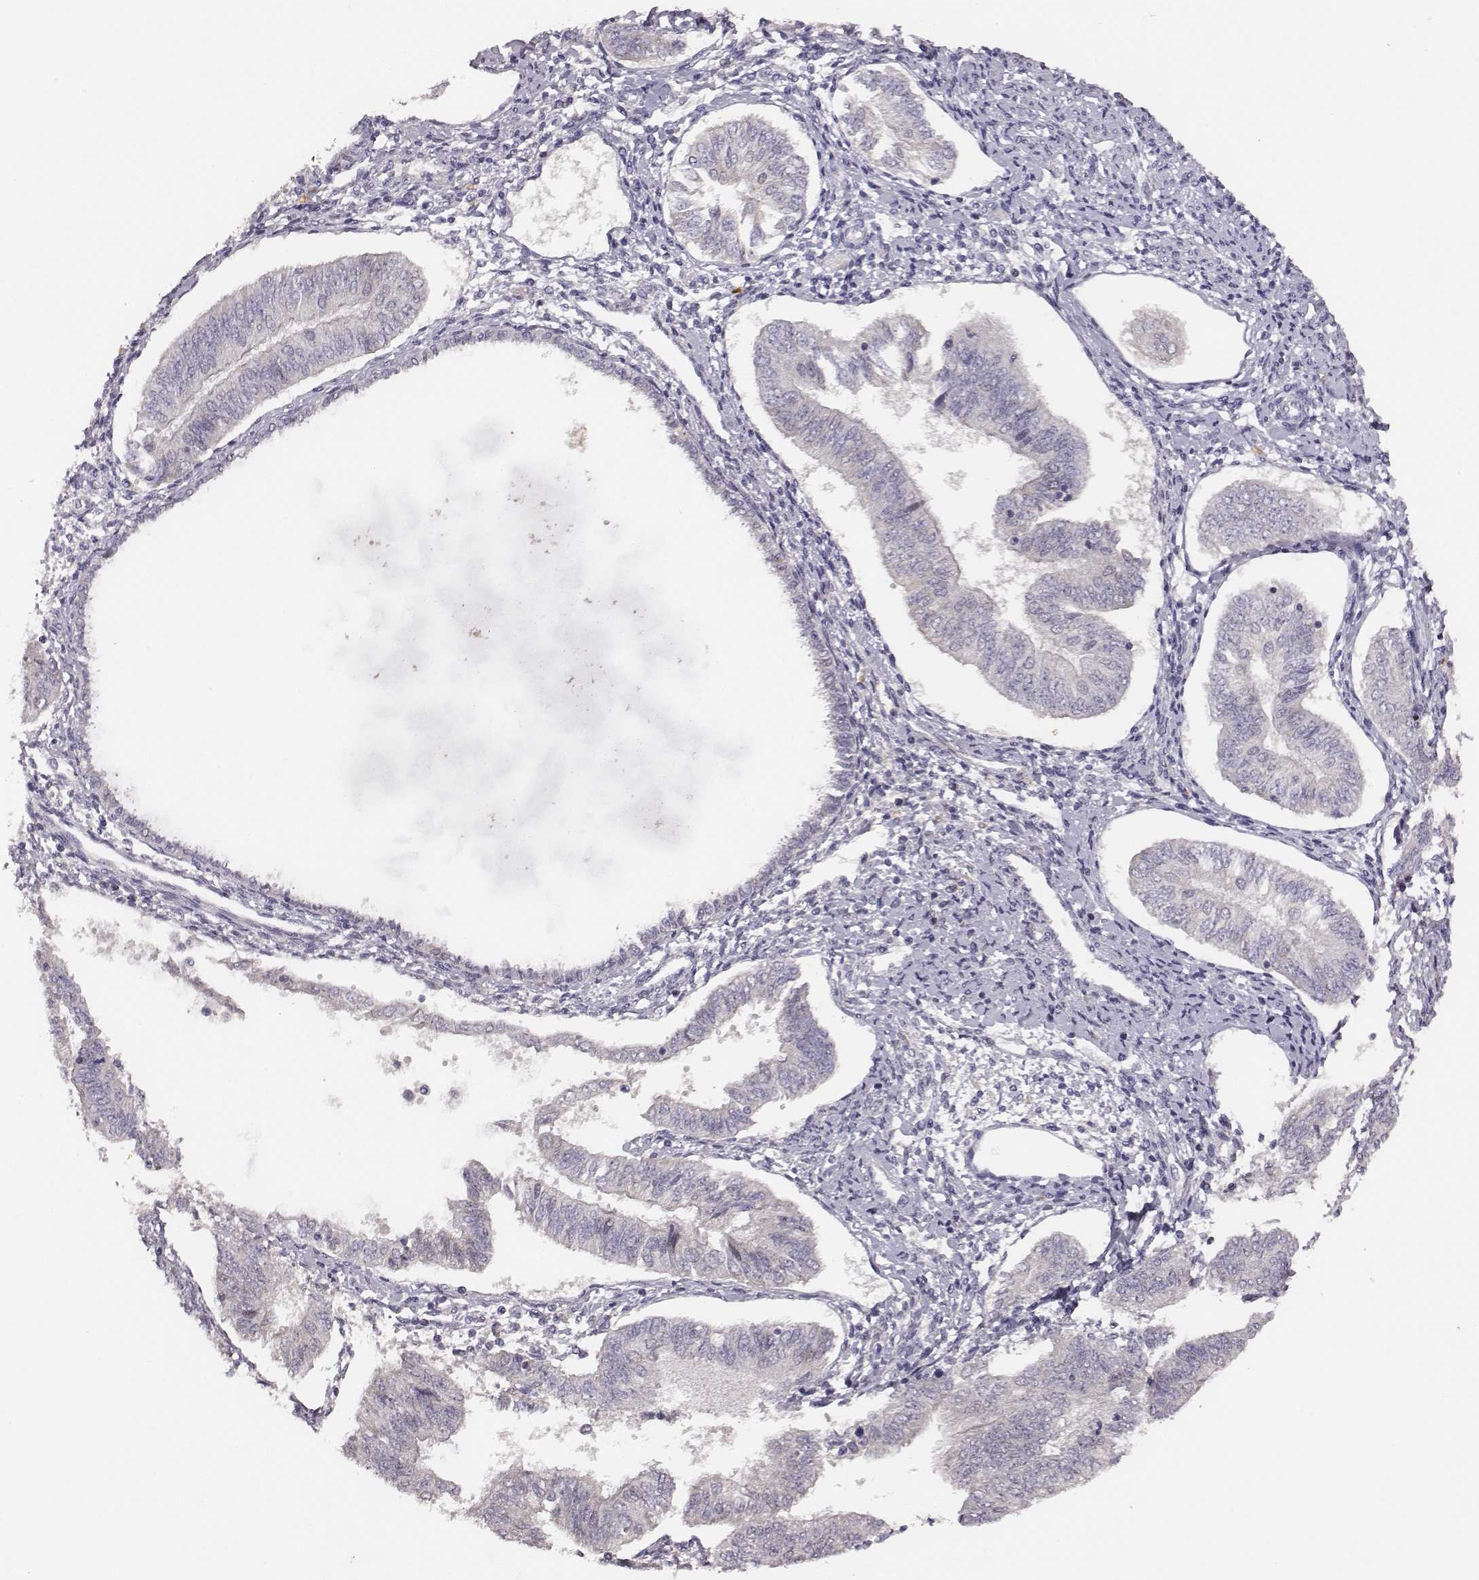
{"staining": {"intensity": "negative", "quantity": "none", "location": "none"}, "tissue": "endometrial cancer", "cell_type": "Tumor cells", "image_type": "cancer", "snomed": [{"axis": "morphology", "description": "Adenocarcinoma, NOS"}, {"axis": "topography", "description": "Endometrium"}], "caption": "The micrograph shows no significant positivity in tumor cells of endometrial cancer.", "gene": "SLC22A6", "patient": {"sex": "female", "age": 58}}